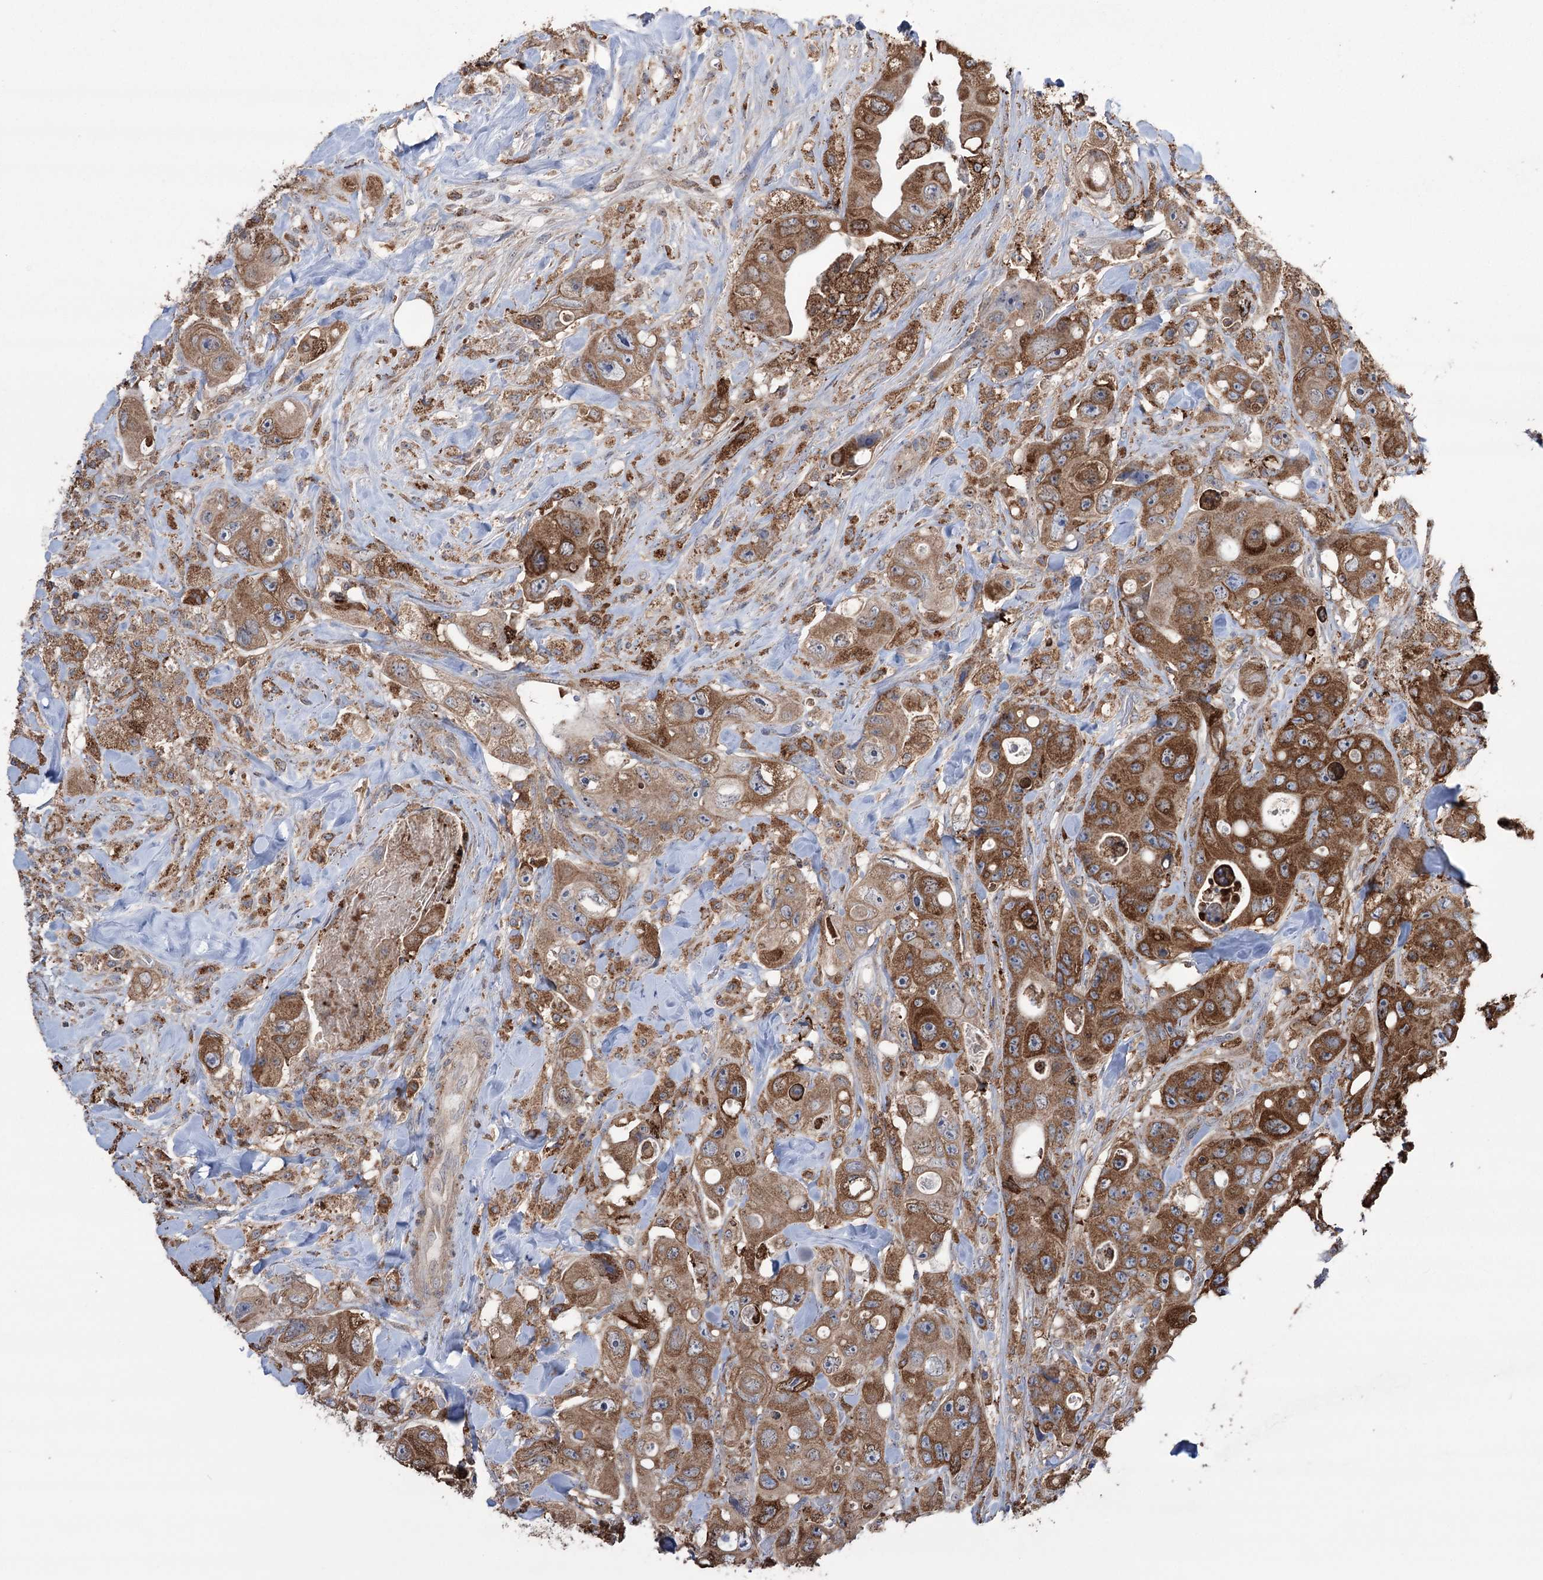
{"staining": {"intensity": "strong", "quantity": ">75%", "location": "cytoplasmic/membranous"}, "tissue": "colorectal cancer", "cell_type": "Tumor cells", "image_type": "cancer", "snomed": [{"axis": "morphology", "description": "Adenocarcinoma, NOS"}, {"axis": "topography", "description": "Colon"}], "caption": "Immunohistochemical staining of colorectal cancer (adenocarcinoma) demonstrates high levels of strong cytoplasmic/membranous protein positivity in approximately >75% of tumor cells.", "gene": "TRIM71", "patient": {"sex": "female", "age": 46}}